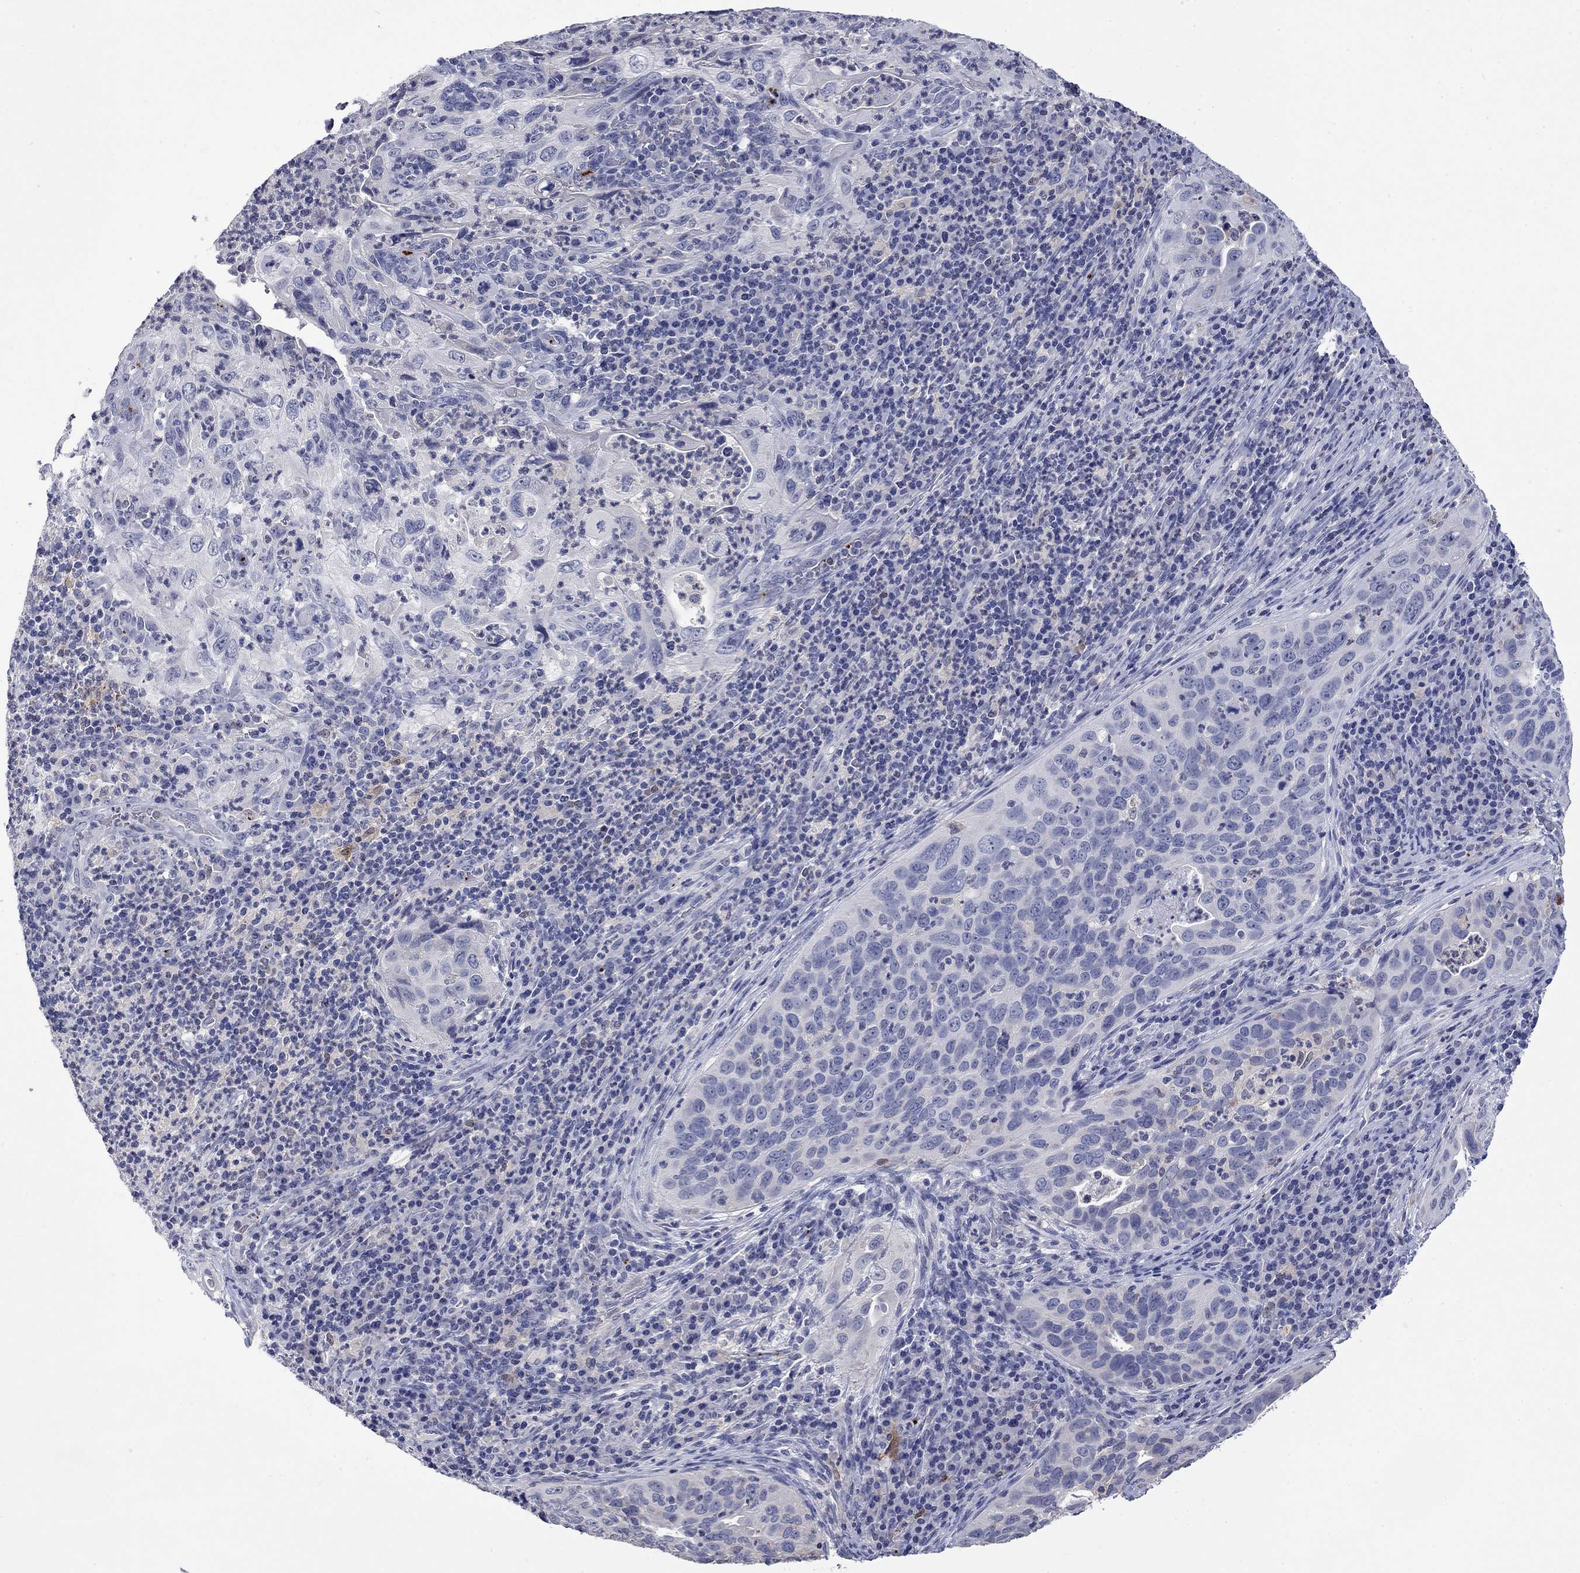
{"staining": {"intensity": "negative", "quantity": "none", "location": "none"}, "tissue": "cervical cancer", "cell_type": "Tumor cells", "image_type": "cancer", "snomed": [{"axis": "morphology", "description": "Squamous cell carcinoma, NOS"}, {"axis": "topography", "description": "Cervix"}], "caption": "Cervical squamous cell carcinoma was stained to show a protein in brown. There is no significant staining in tumor cells. (Stains: DAB IHC with hematoxylin counter stain, Microscopy: brightfield microscopy at high magnification).", "gene": "PLEK", "patient": {"sex": "female", "age": 26}}